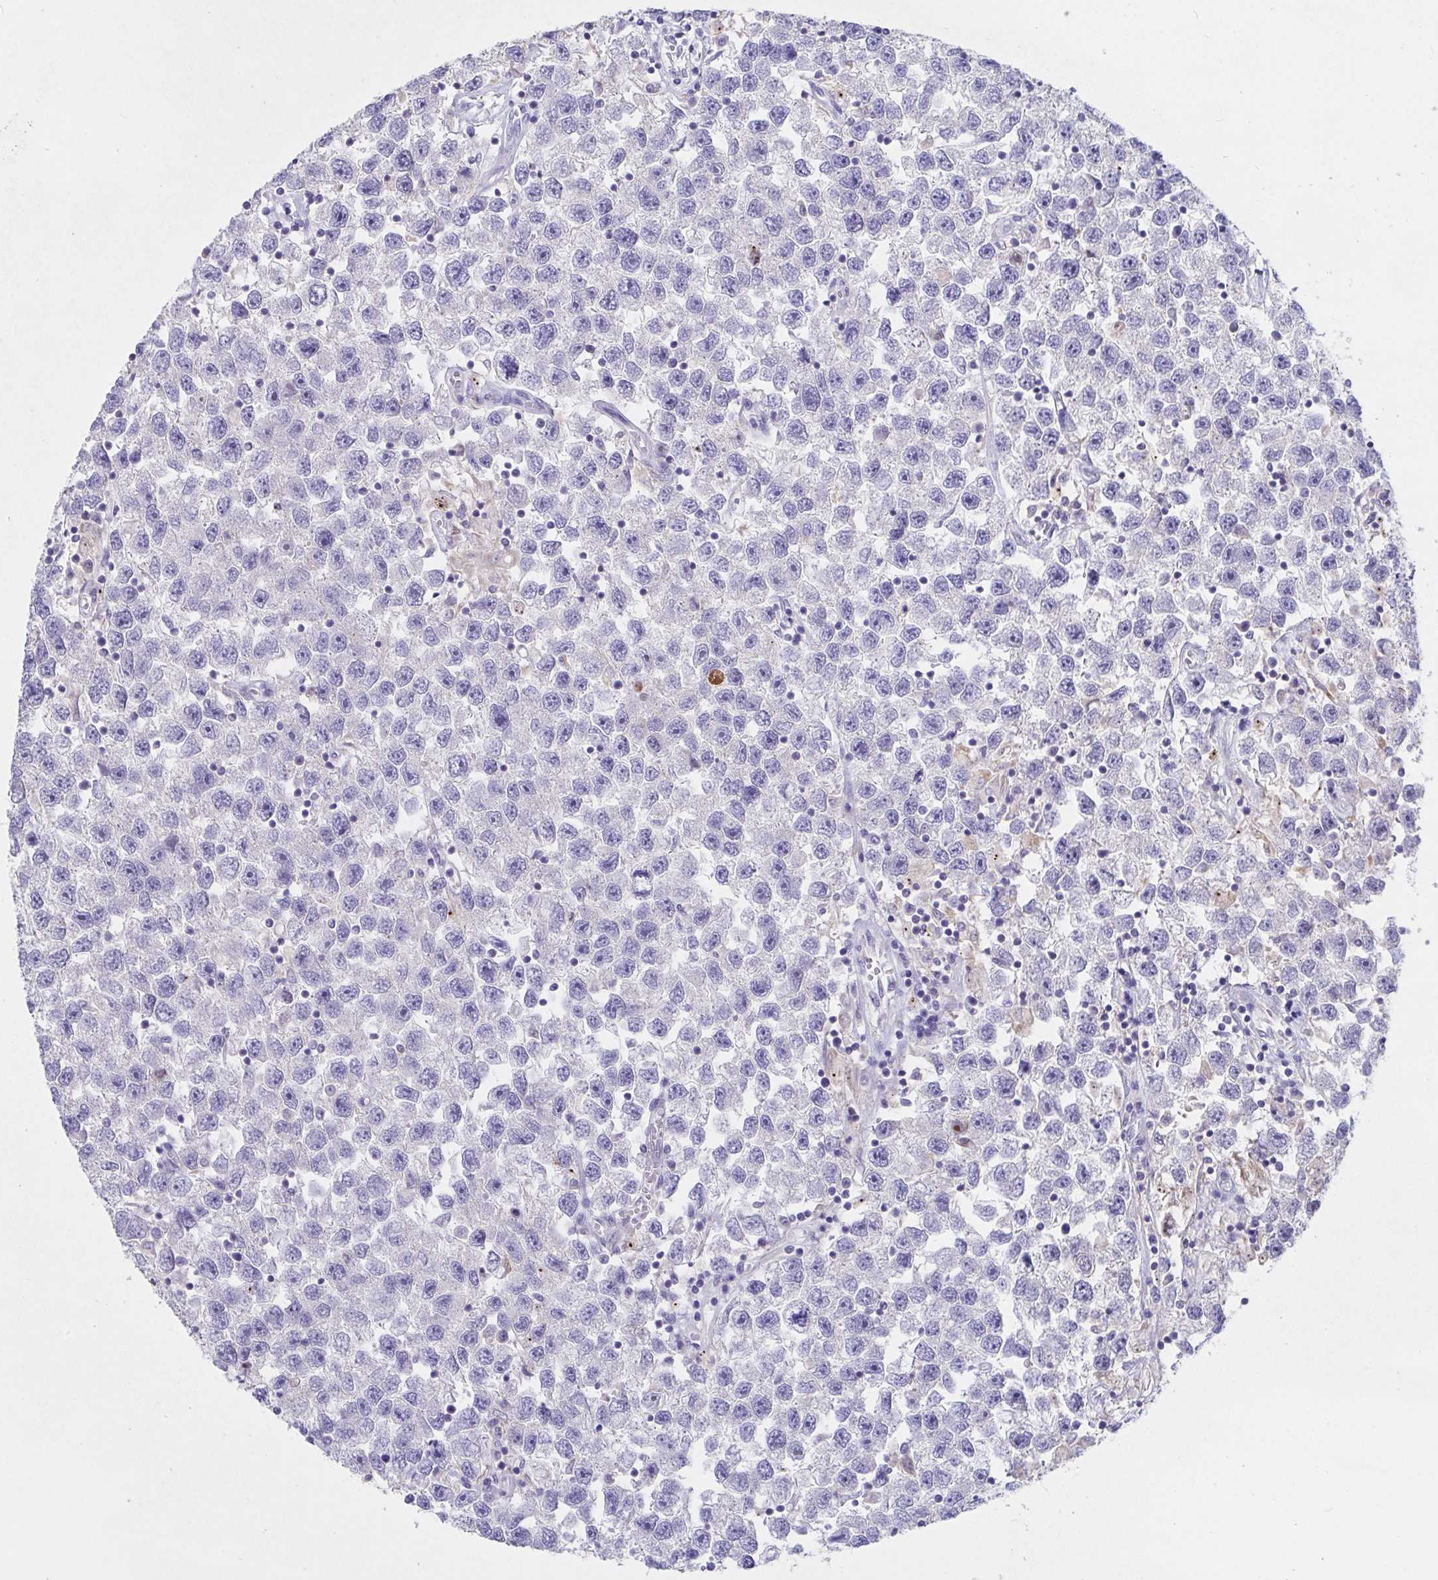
{"staining": {"intensity": "negative", "quantity": "none", "location": "none"}, "tissue": "testis cancer", "cell_type": "Tumor cells", "image_type": "cancer", "snomed": [{"axis": "morphology", "description": "Seminoma, NOS"}, {"axis": "topography", "description": "Testis"}], "caption": "Tumor cells are negative for protein expression in human testis cancer.", "gene": "ZNF561", "patient": {"sex": "male", "age": 26}}